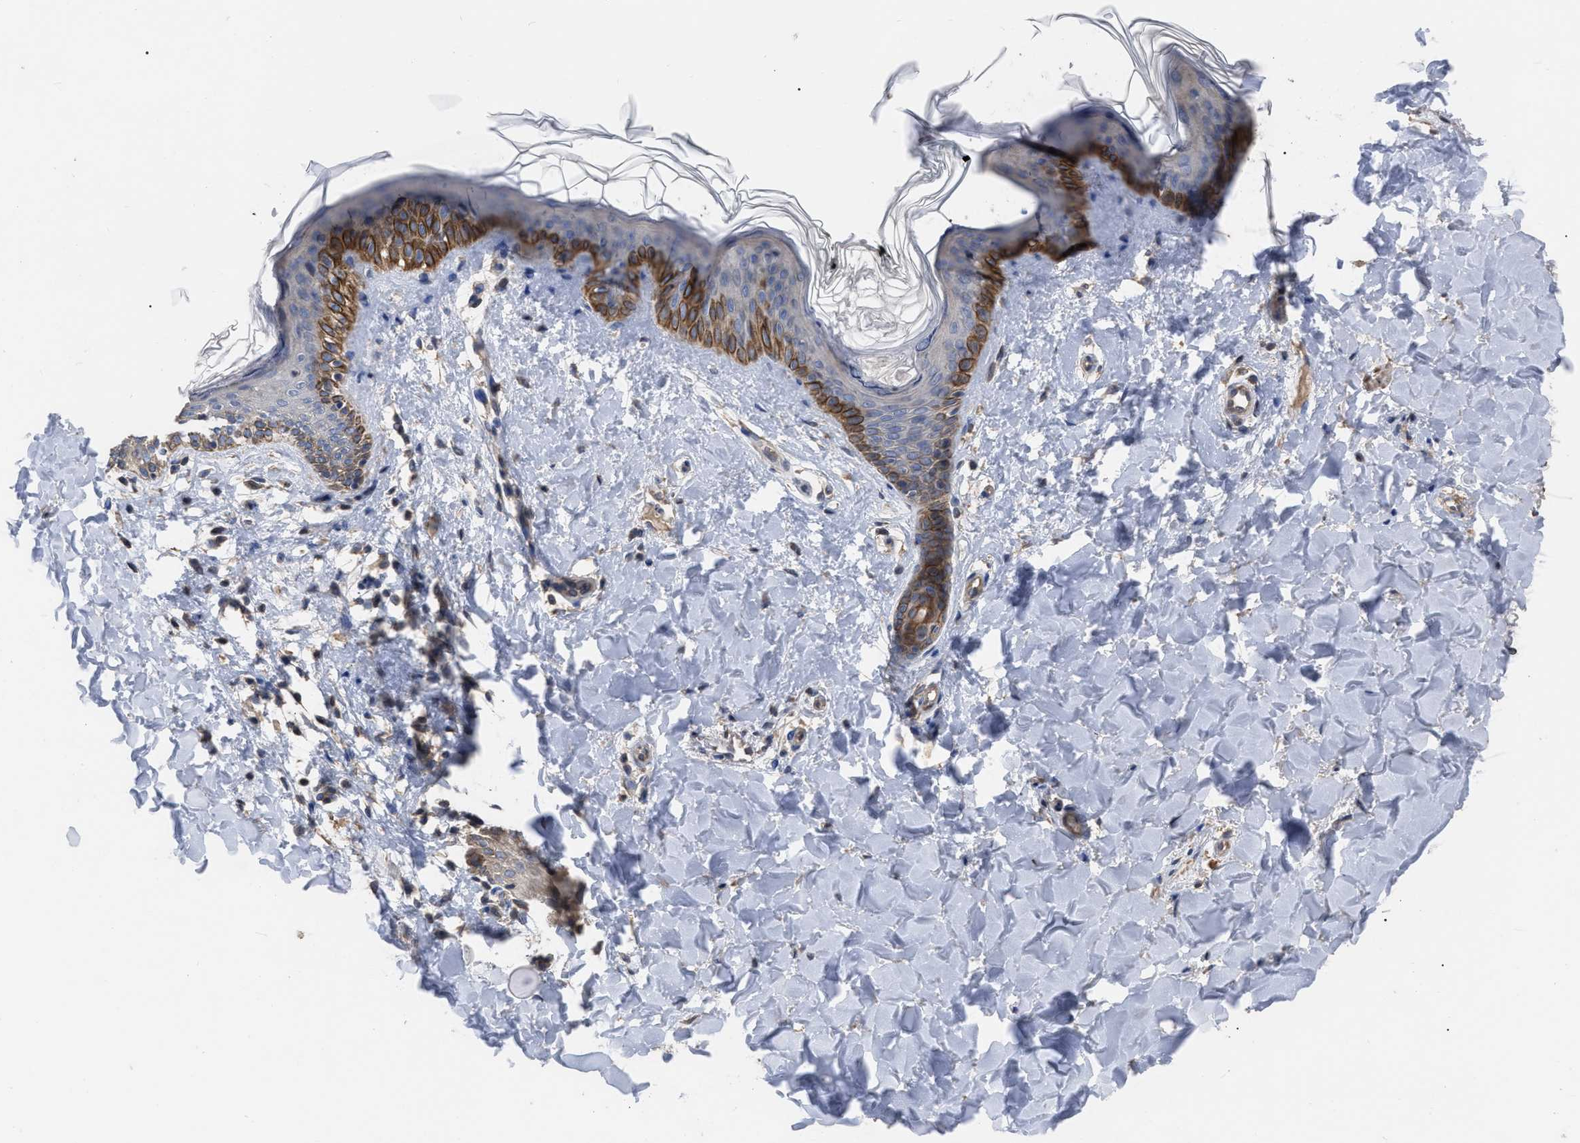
{"staining": {"intensity": "weak", "quantity": "<25%", "location": "cytoplasmic/membranous"}, "tissue": "skin", "cell_type": "Fibroblasts", "image_type": "normal", "snomed": [{"axis": "morphology", "description": "Normal tissue, NOS"}, {"axis": "topography", "description": "Skin"}], "caption": "A high-resolution image shows IHC staining of normal skin, which exhibits no significant positivity in fibroblasts.", "gene": "BTN2A1", "patient": {"sex": "female", "age": 17}}